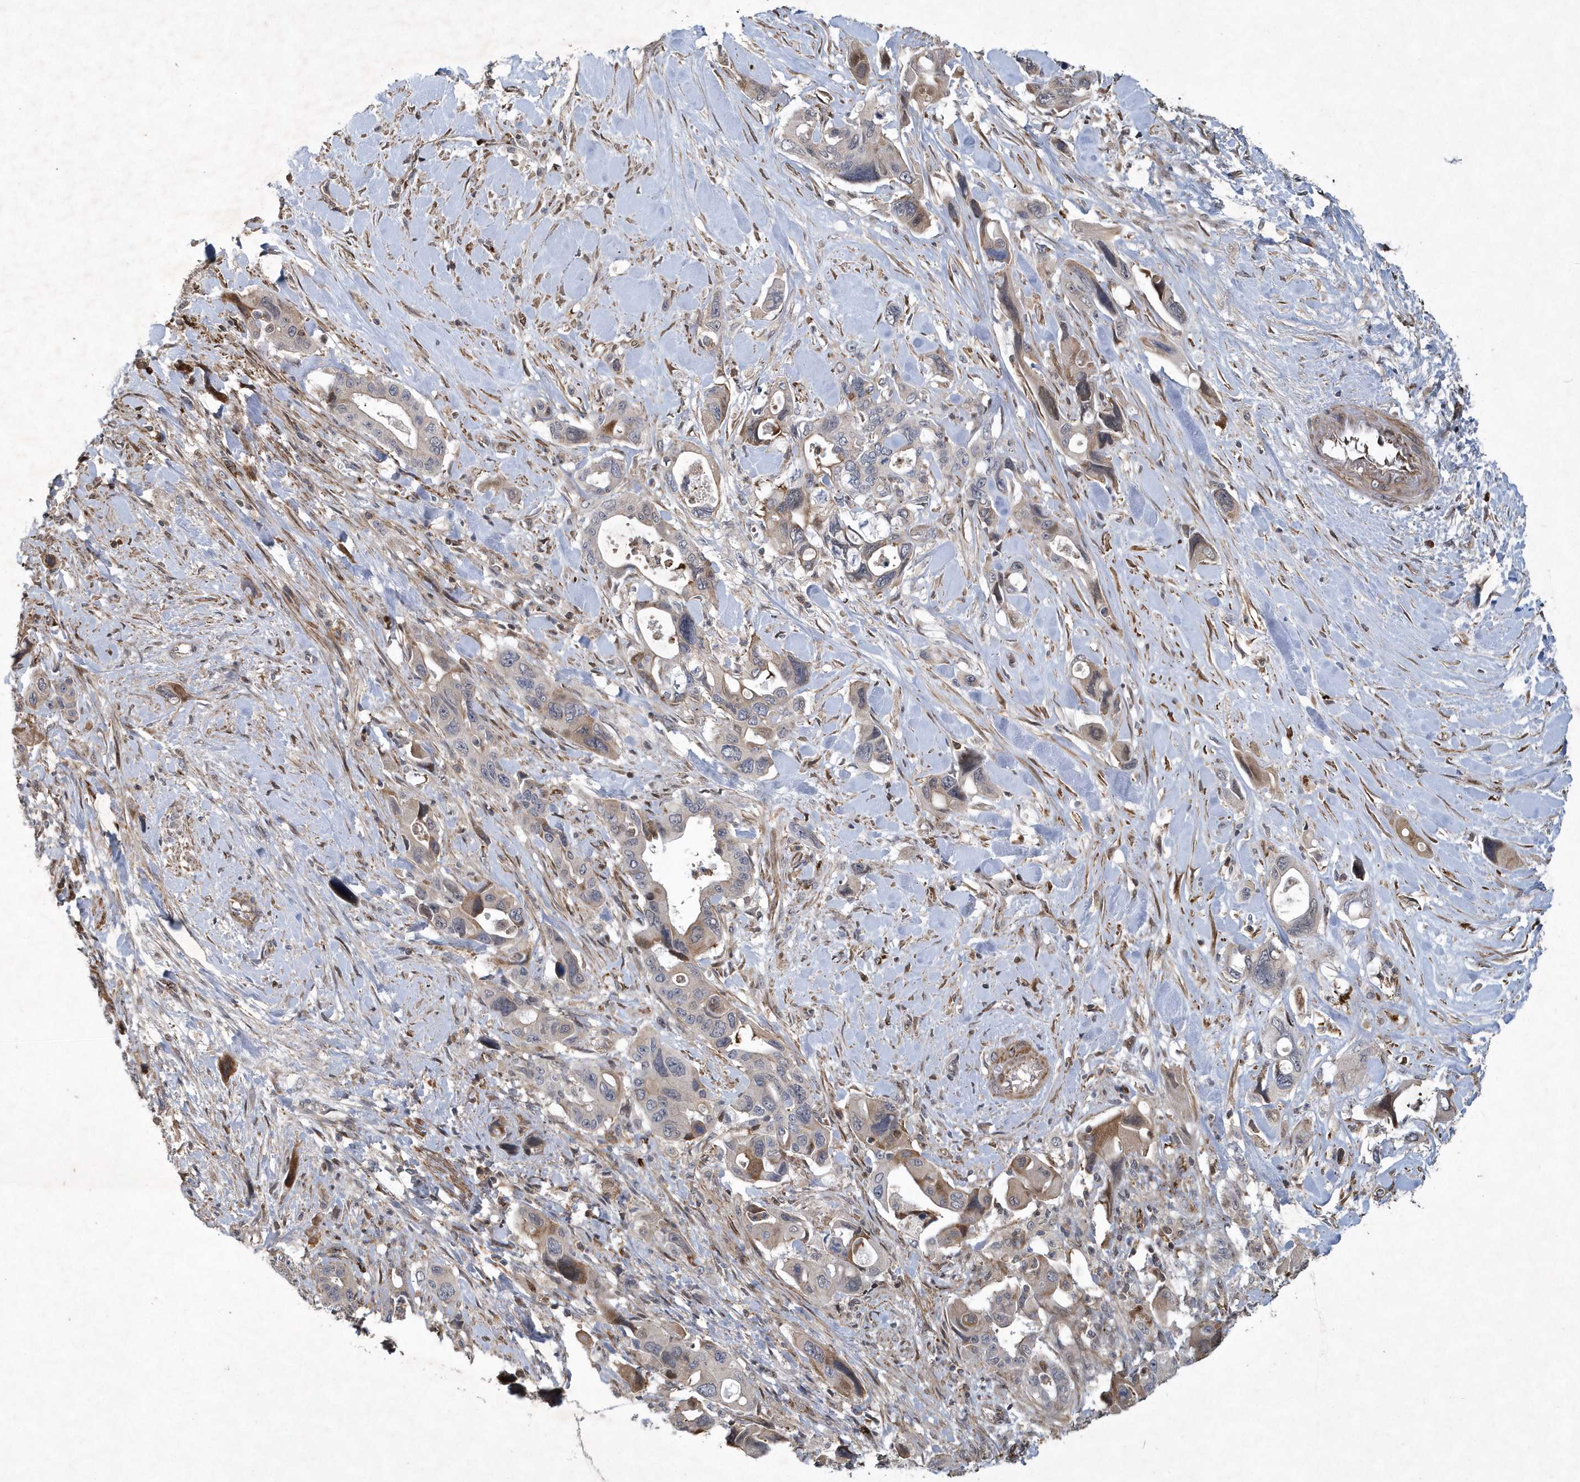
{"staining": {"intensity": "moderate", "quantity": "<25%", "location": "cytoplasmic/membranous"}, "tissue": "pancreatic cancer", "cell_type": "Tumor cells", "image_type": "cancer", "snomed": [{"axis": "morphology", "description": "Adenocarcinoma, NOS"}, {"axis": "topography", "description": "Pancreas"}], "caption": "Protein staining of adenocarcinoma (pancreatic) tissue shows moderate cytoplasmic/membranous staining in approximately <25% of tumor cells.", "gene": "N4BP2", "patient": {"sex": "male", "age": 46}}